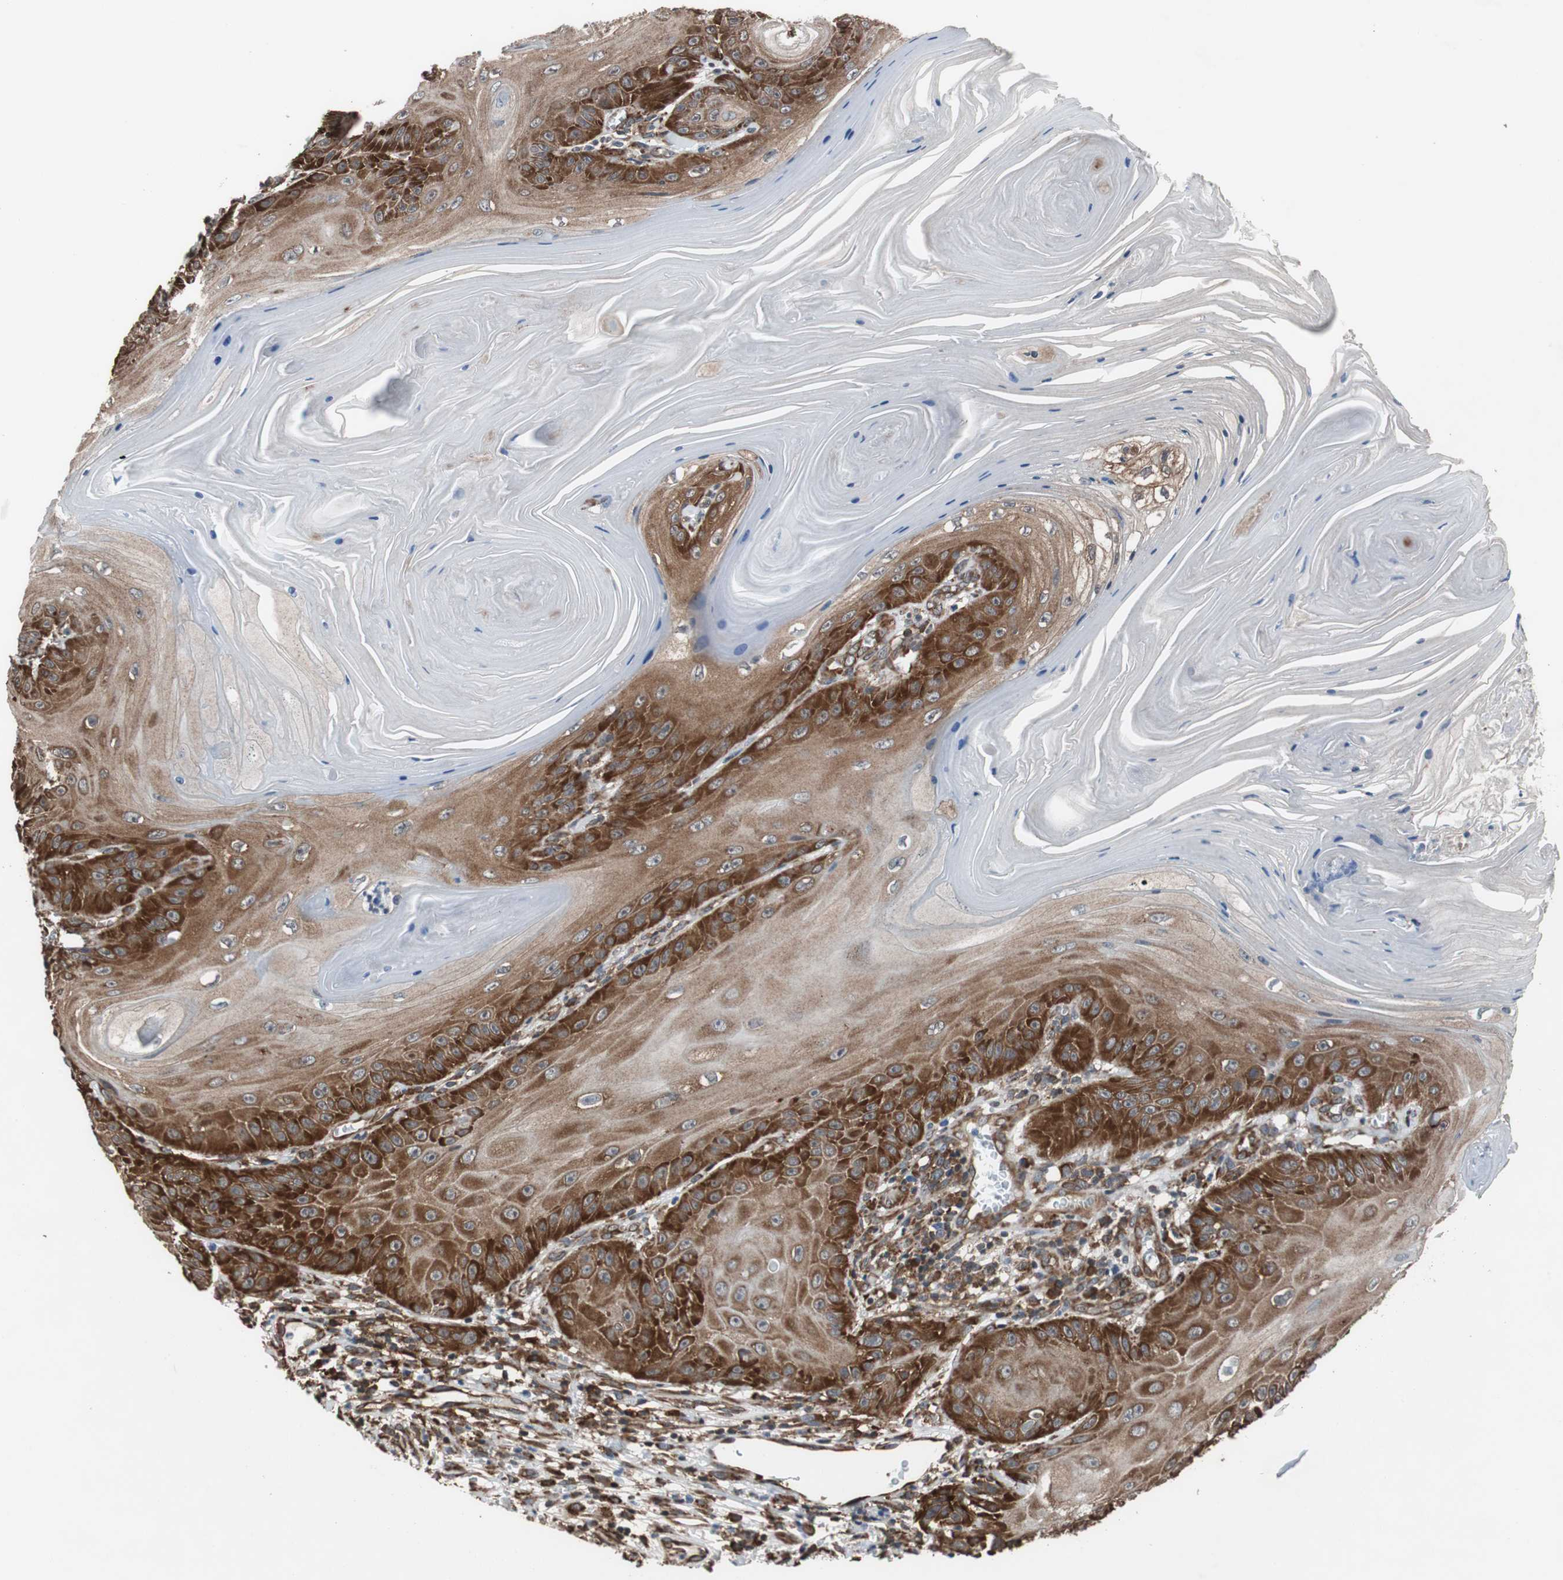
{"staining": {"intensity": "strong", "quantity": ">75%", "location": "cytoplasmic/membranous"}, "tissue": "skin cancer", "cell_type": "Tumor cells", "image_type": "cancer", "snomed": [{"axis": "morphology", "description": "Squamous cell carcinoma, NOS"}, {"axis": "topography", "description": "Skin"}], "caption": "Skin cancer (squamous cell carcinoma) stained for a protein (brown) demonstrates strong cytoplasmic/membranous positive positivity in about >75% of tumor cells.", "gene": "USP10", "patient": {"sex": "female", "age": 78}}